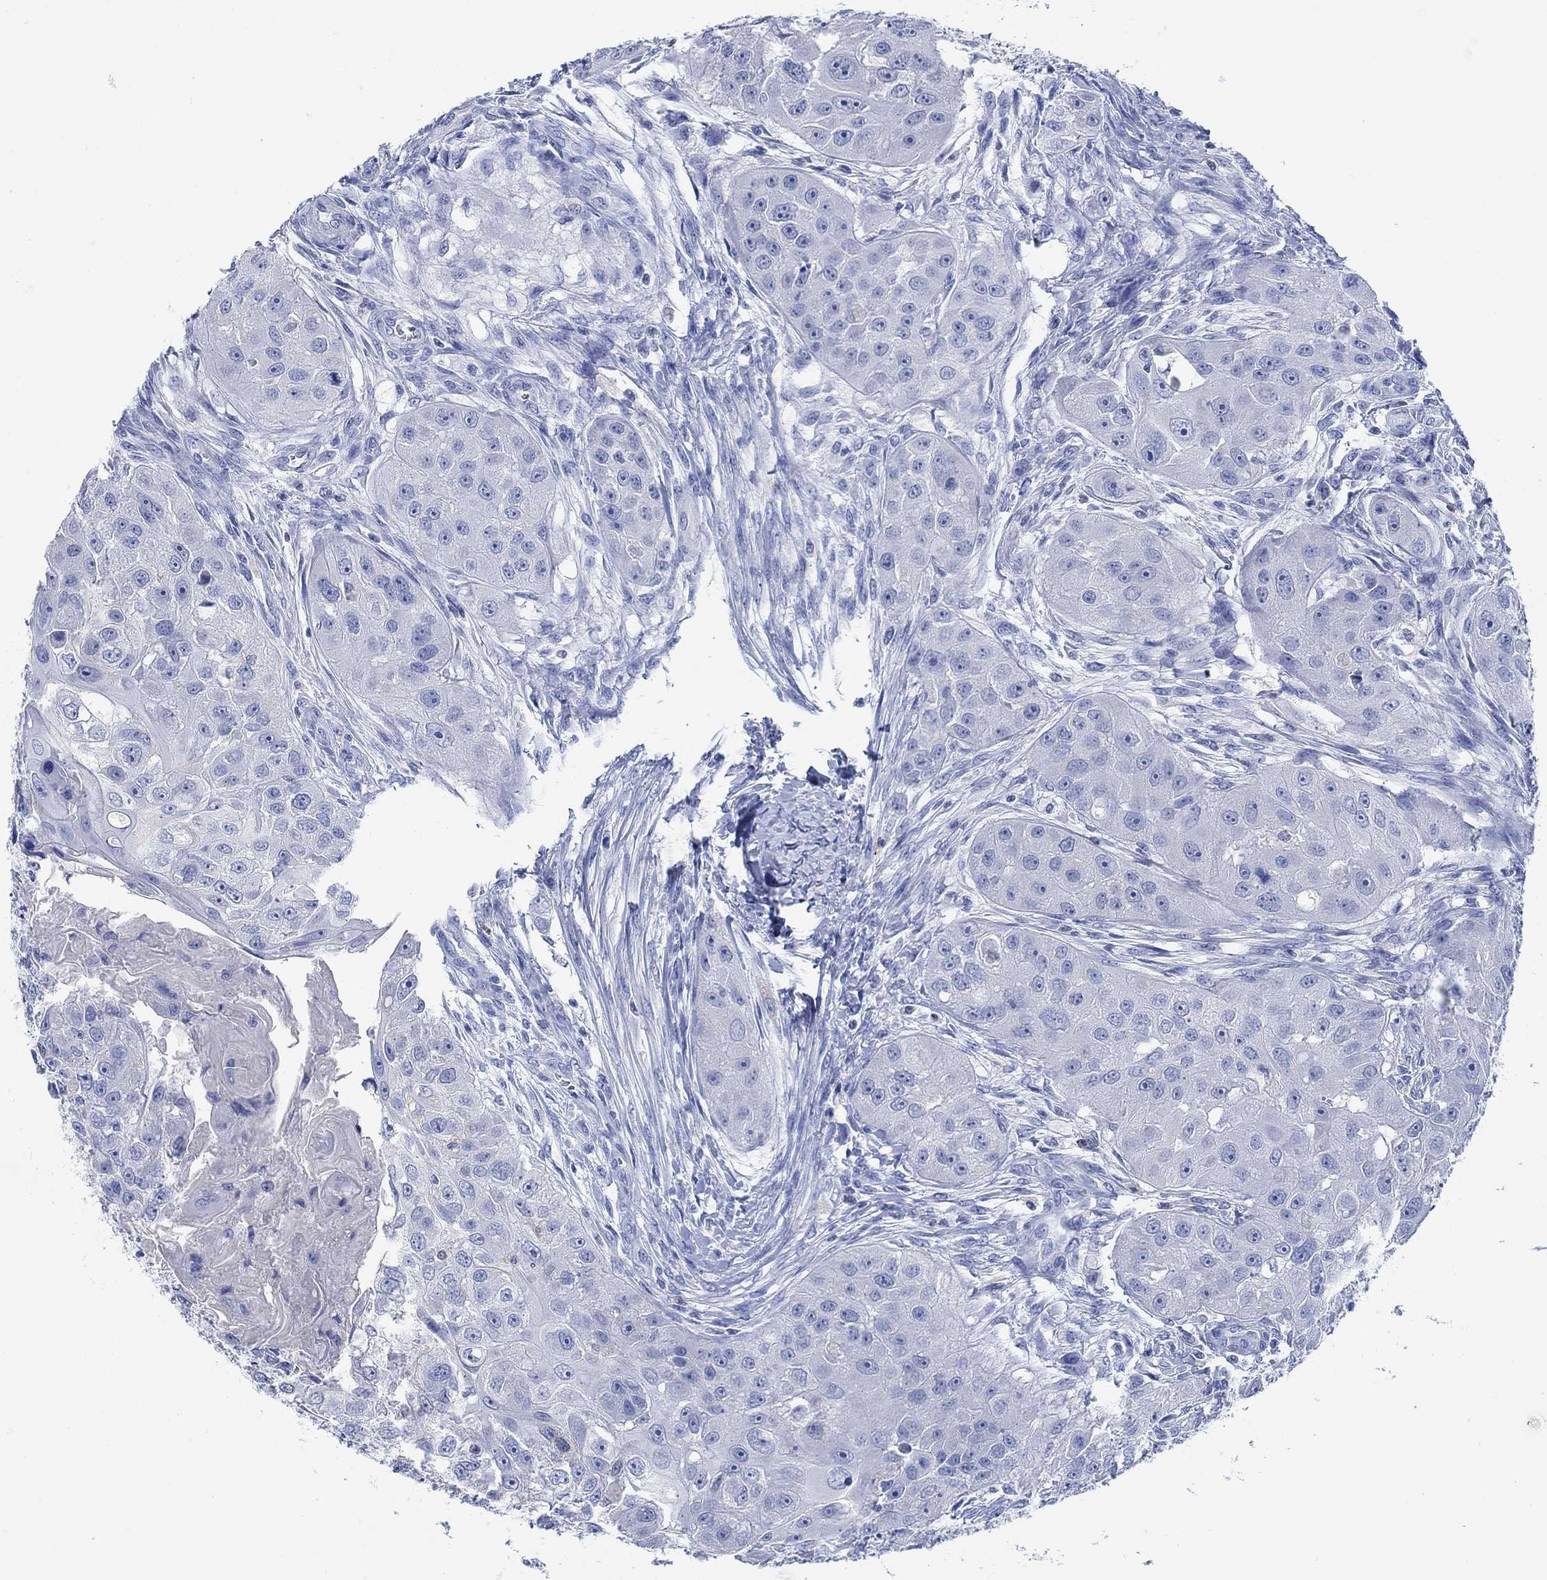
{"staining": {"intensity": "negative", "quantity": "none", "location": "none"}, "tissue": "head and neck cancer", "cell_type": "Tumor cells", "image_type": "cancer", "snomed": [{"axis": "morphology", "description": "Normal tissue, NOS"}, {"axis": "morphology", "description": "Squamous cell carcinoma, NOS"}, {"axis": "topography", "description": "Skeletal muscle"}, {"axis": "topography", "description": "Head-Neck"}], "caption": "Histopathology image shows no protein positivity in tumor cells of head and neck squamous cell carcinoma tissue.", "gene": "PPP1R17", "patient": {"sex": "male", "age": 51}}